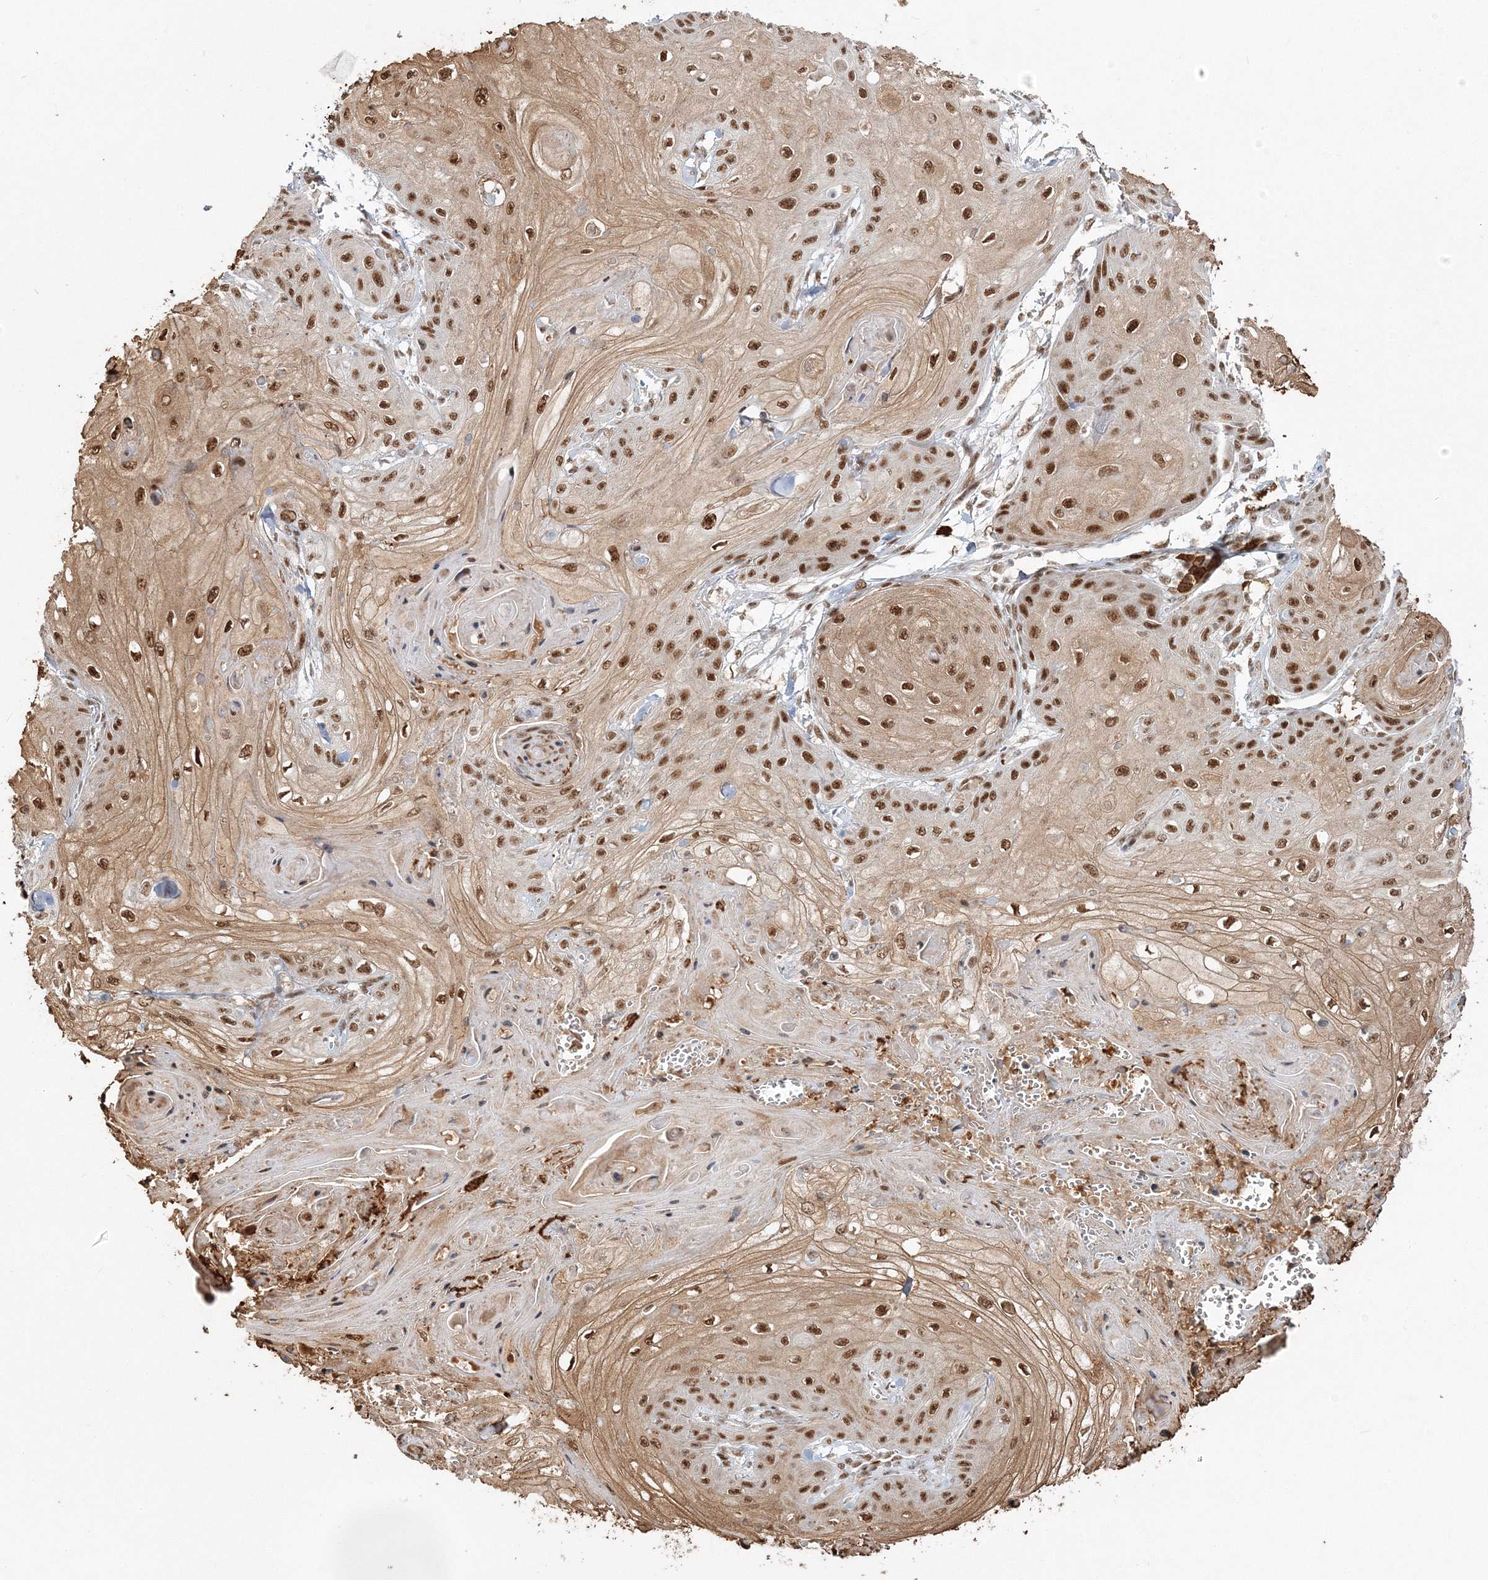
{"staining": {"intensity": "strong", "quantity": ">75%", "location": "cytoplasmic/membranous,nuclear"}, "tissue": "skin cancer", "cell_type": "Tumor cells", "image_type": "cancer", "snomed": [{"axis": "morphology", "description": "Squamous cell carcinoma, NOS"}, {"axis": "topography", "description": "Skin"}], "caption": "There is high levels of strong cytoplasmic/membranous and nuclear positivity in tumor cells of squamous cell carcinoma (skin), as demonstrated by immunohistochemical staining (brown color).", "gene": "QRICH1", "patient": {"sex": "male", "age": 74}}